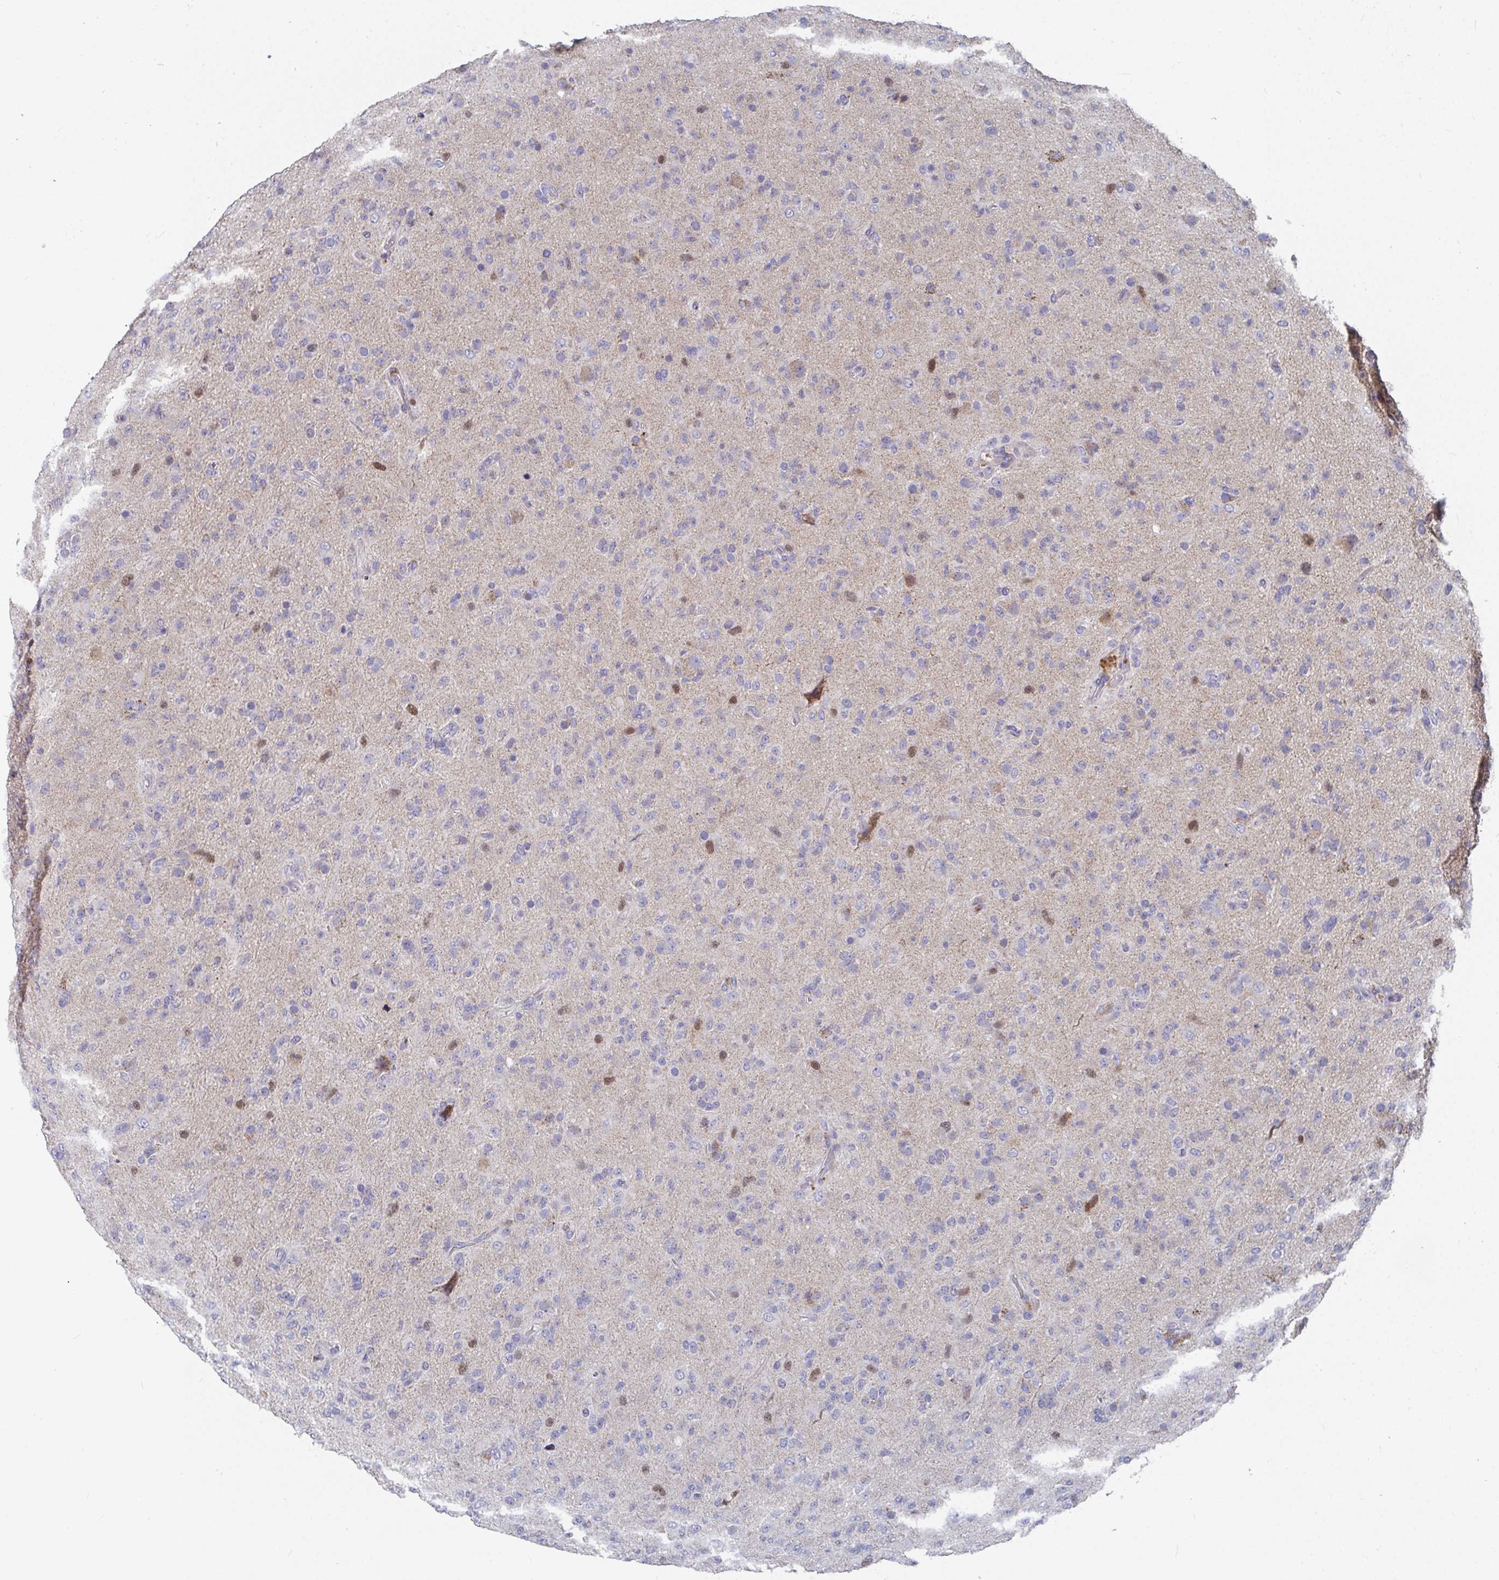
{"staining": {"intensity": "negative", "quantity": "none", "location": "none"}, "tissue": "glioma", "cell_type": "Tumor cells", "image_type": "cancer", "snomed": [{"axis": "morphology", "description": "Glioma, malignant, Low grade"}, {"axis": "topography", "description": "Brain"}], "caption": "Image shows no significant protein staining in tumor cells of glioma. (DAB (3,3'-diaminobenzidine) immunohistochemistry, high magnification).", "gene": "ATP5F1C", "patient": {"sex": "male", "age": 65}}